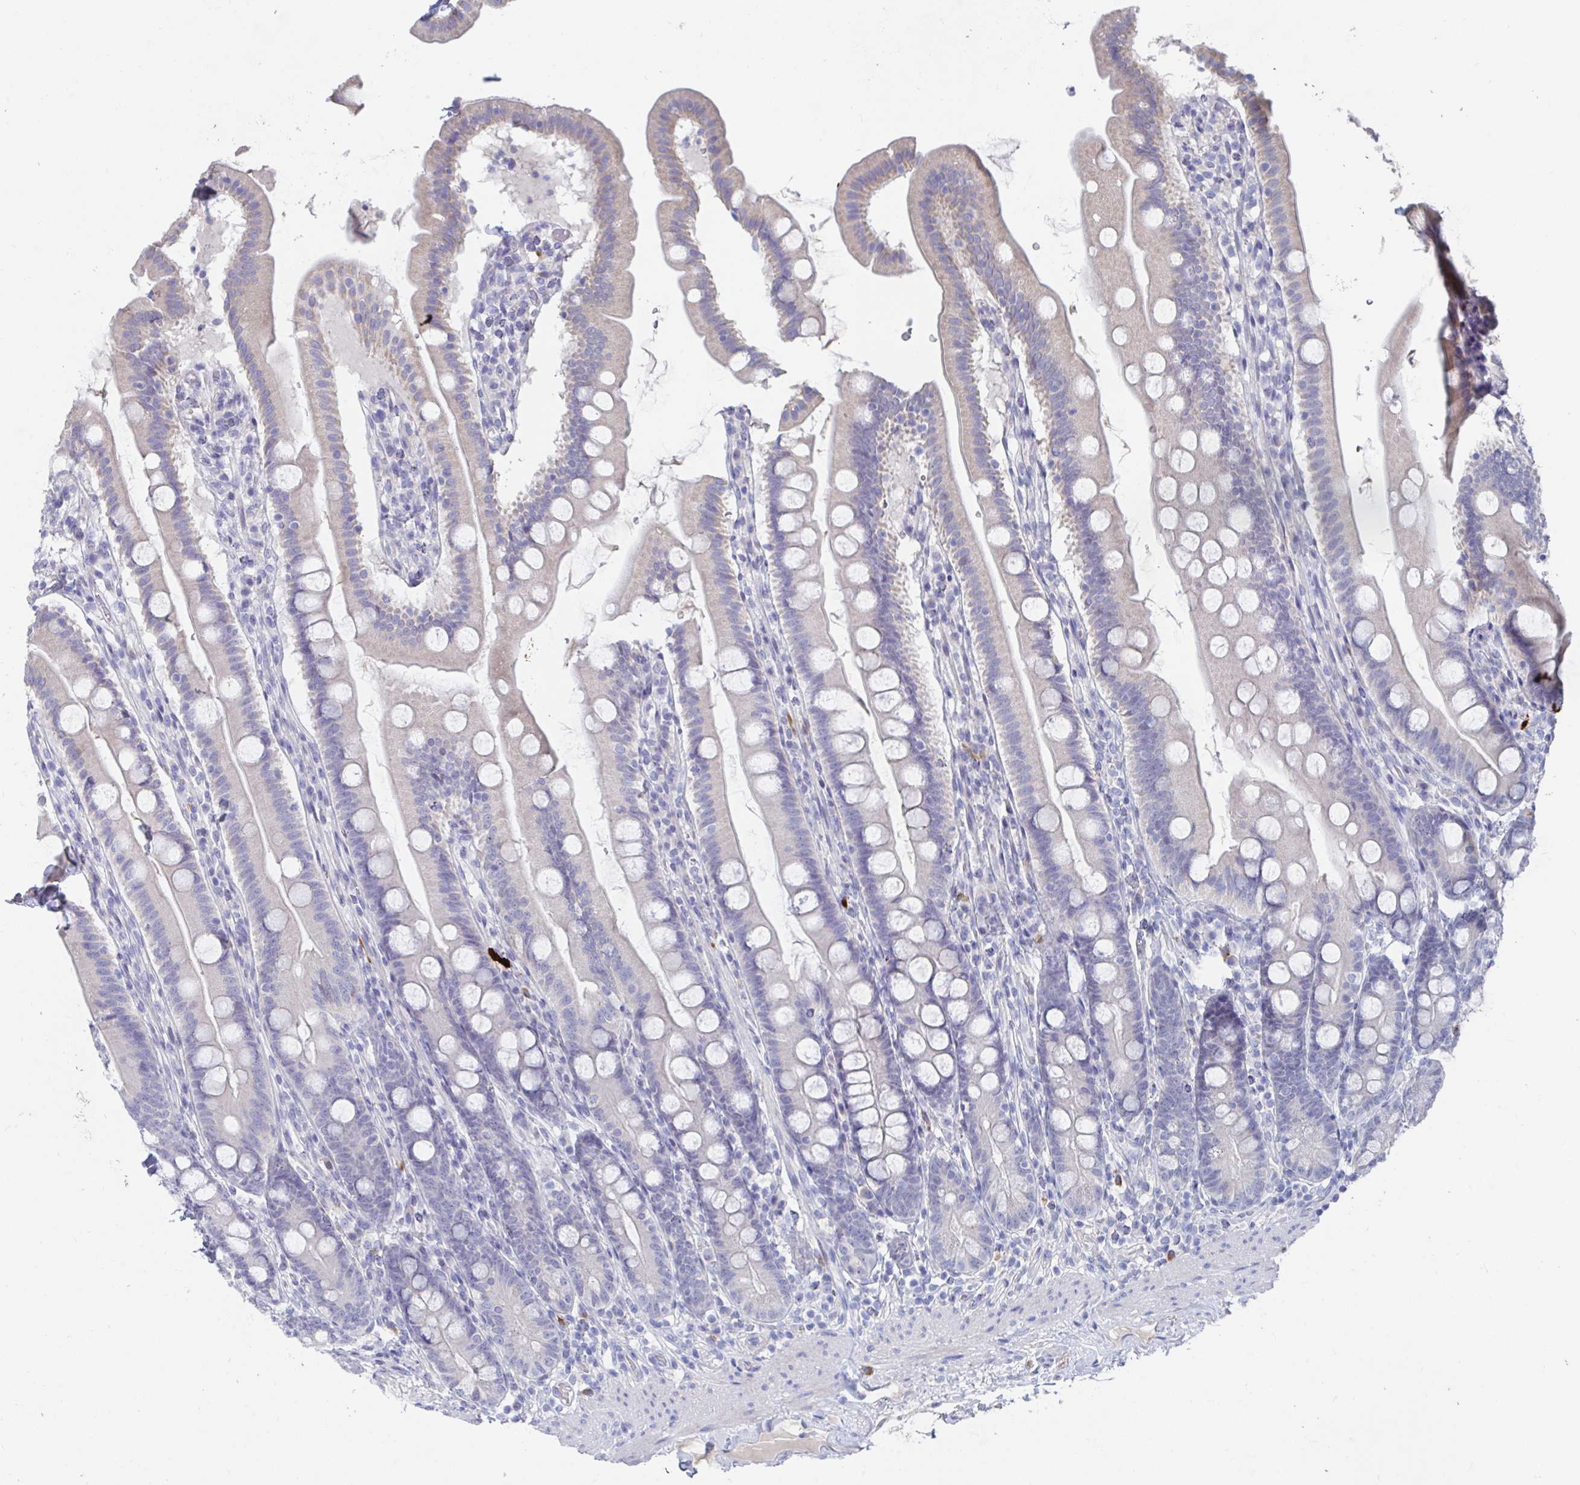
{"staining": {"intensity": "negative", "quantity": "none", "location": "none"}, "tissue": "duodenum", "cell_type": "Glandular cells", "image_type": "normal", "snomed": [{"axis": "morphology", "description": "Normal tissue, NOS"}, {"axis": "topography", "description": "Duodenum"}], "caption": "The immunohistochemistry micrograph has no significant positivity in glandular cells of duodenum.", "gene": "KCNK5", "patient": {"sex": "female", "age": 67}}